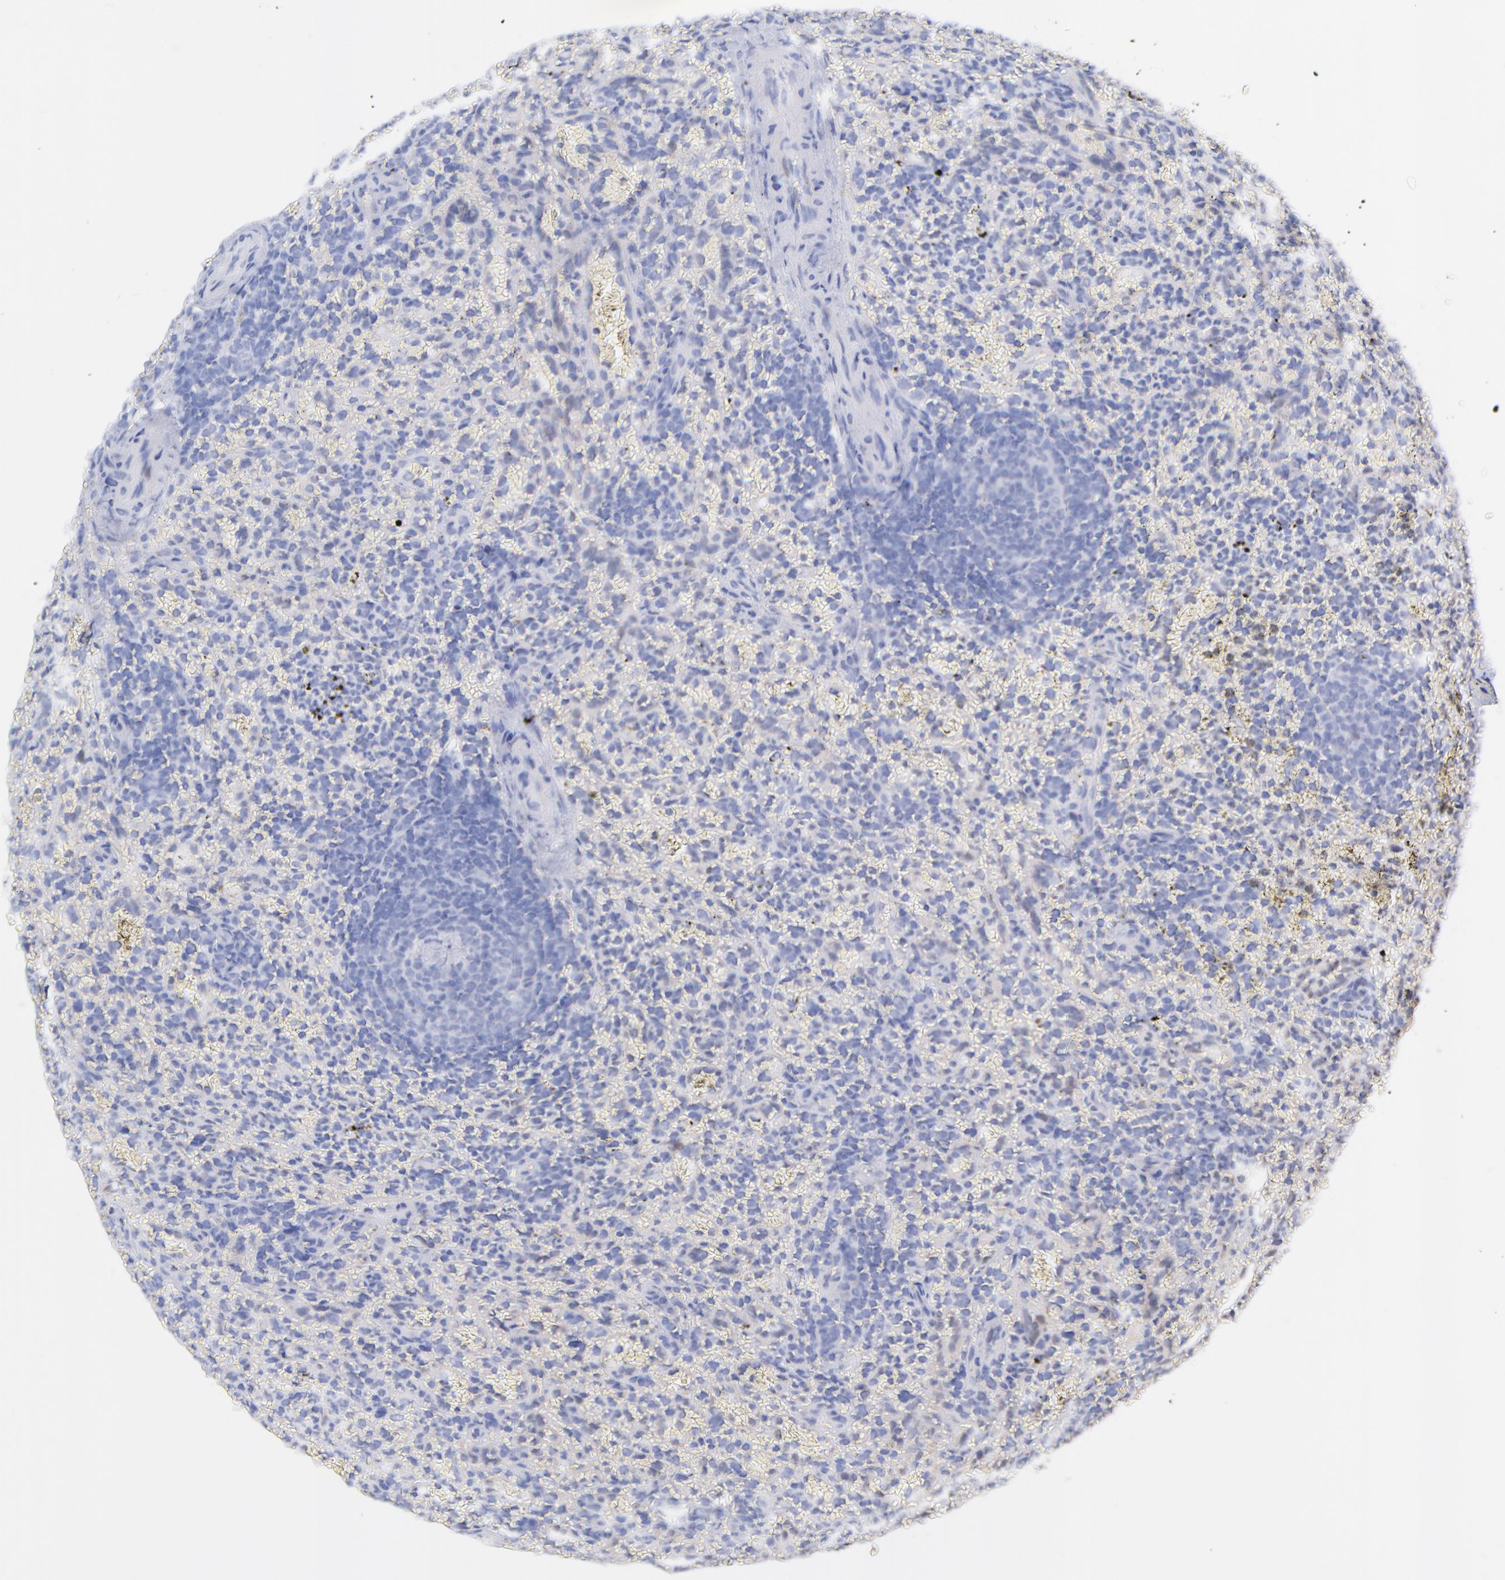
{"staining": {"intensity": "weak", "quantity": "<25%", "location": "cytoplasmic/membranous"}, "tissue": "lymphoma", "cell_type": "Tumor cells", "image_type": "cancer", "snomed": [{"axis": "morphology", "description": "Malignant lymphoma, non-Hodgkin's type, Low grade"}, {"axis": "topography", "description": "Spleen"}], "caption": "High power microscopy photomicrograph of an IHC micrograph of lymphoma, revealing no significant expression in tumor cells.", "gene": "CFAP57", "patient": {"sex": "female", "age": 64}}